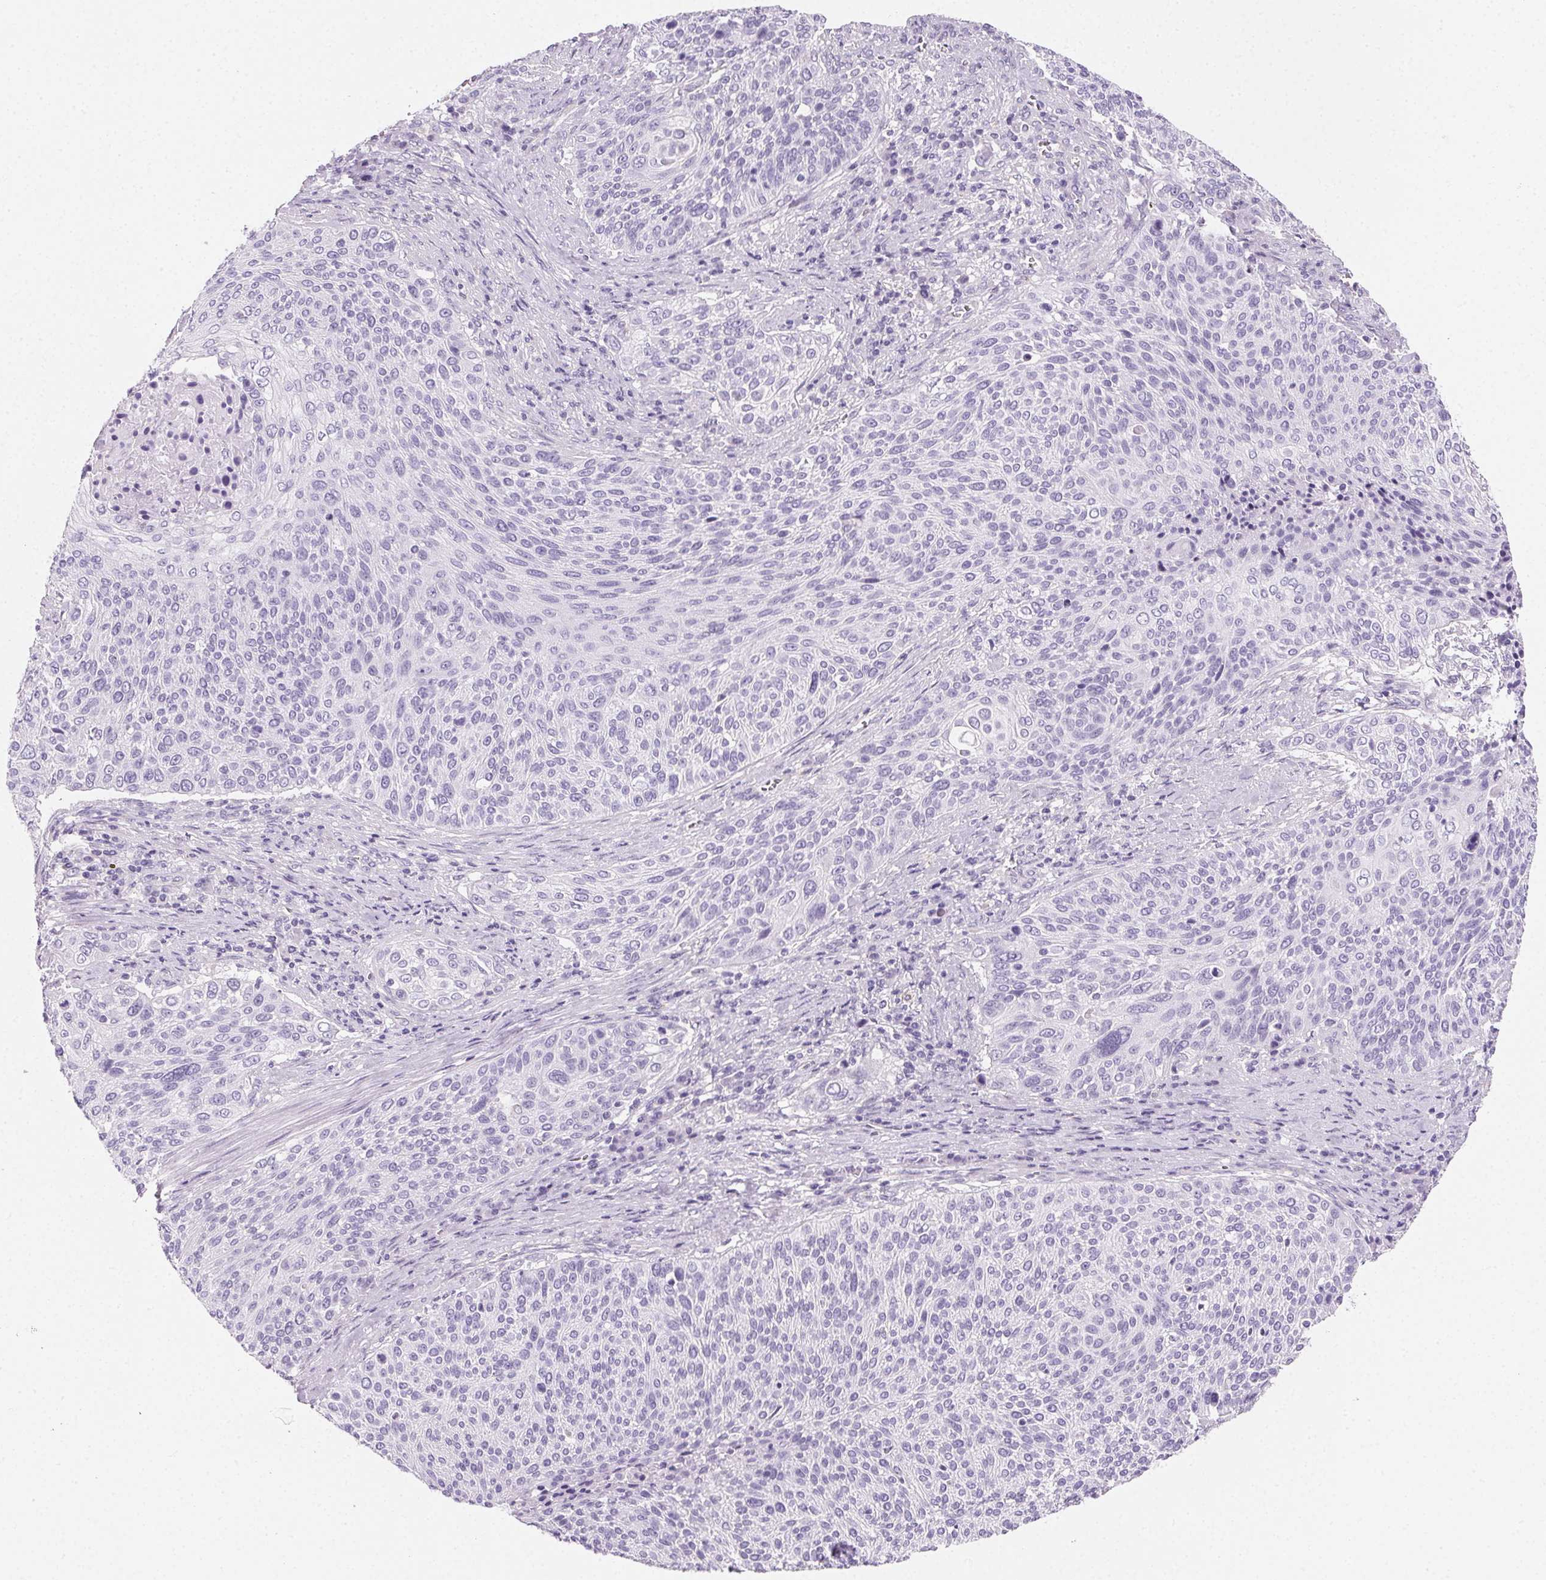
{"staining": {"intensity": "negative", "quantity": "none", "location": "none"}, "tissue": "cervical cancer", "cell_type": "Tumor cells", "image_type": "cancer", "snomed": [{"axis": "morphology", "description": "Squamous cell carcinoma, NOS"}, {"axis": "topography", "description": "Cervix"}], "caption": "A histopathology image of human cervical cancer is negative for staining in tumor cells. Brightfield microscopy of IHC stained with DAB (3,3'-diaminobenzidine) (brown) and hematoxylin (blue), captured at high magnification.", "gene": "PRSS3", "patient": {"sex": "female", "age": 31}}